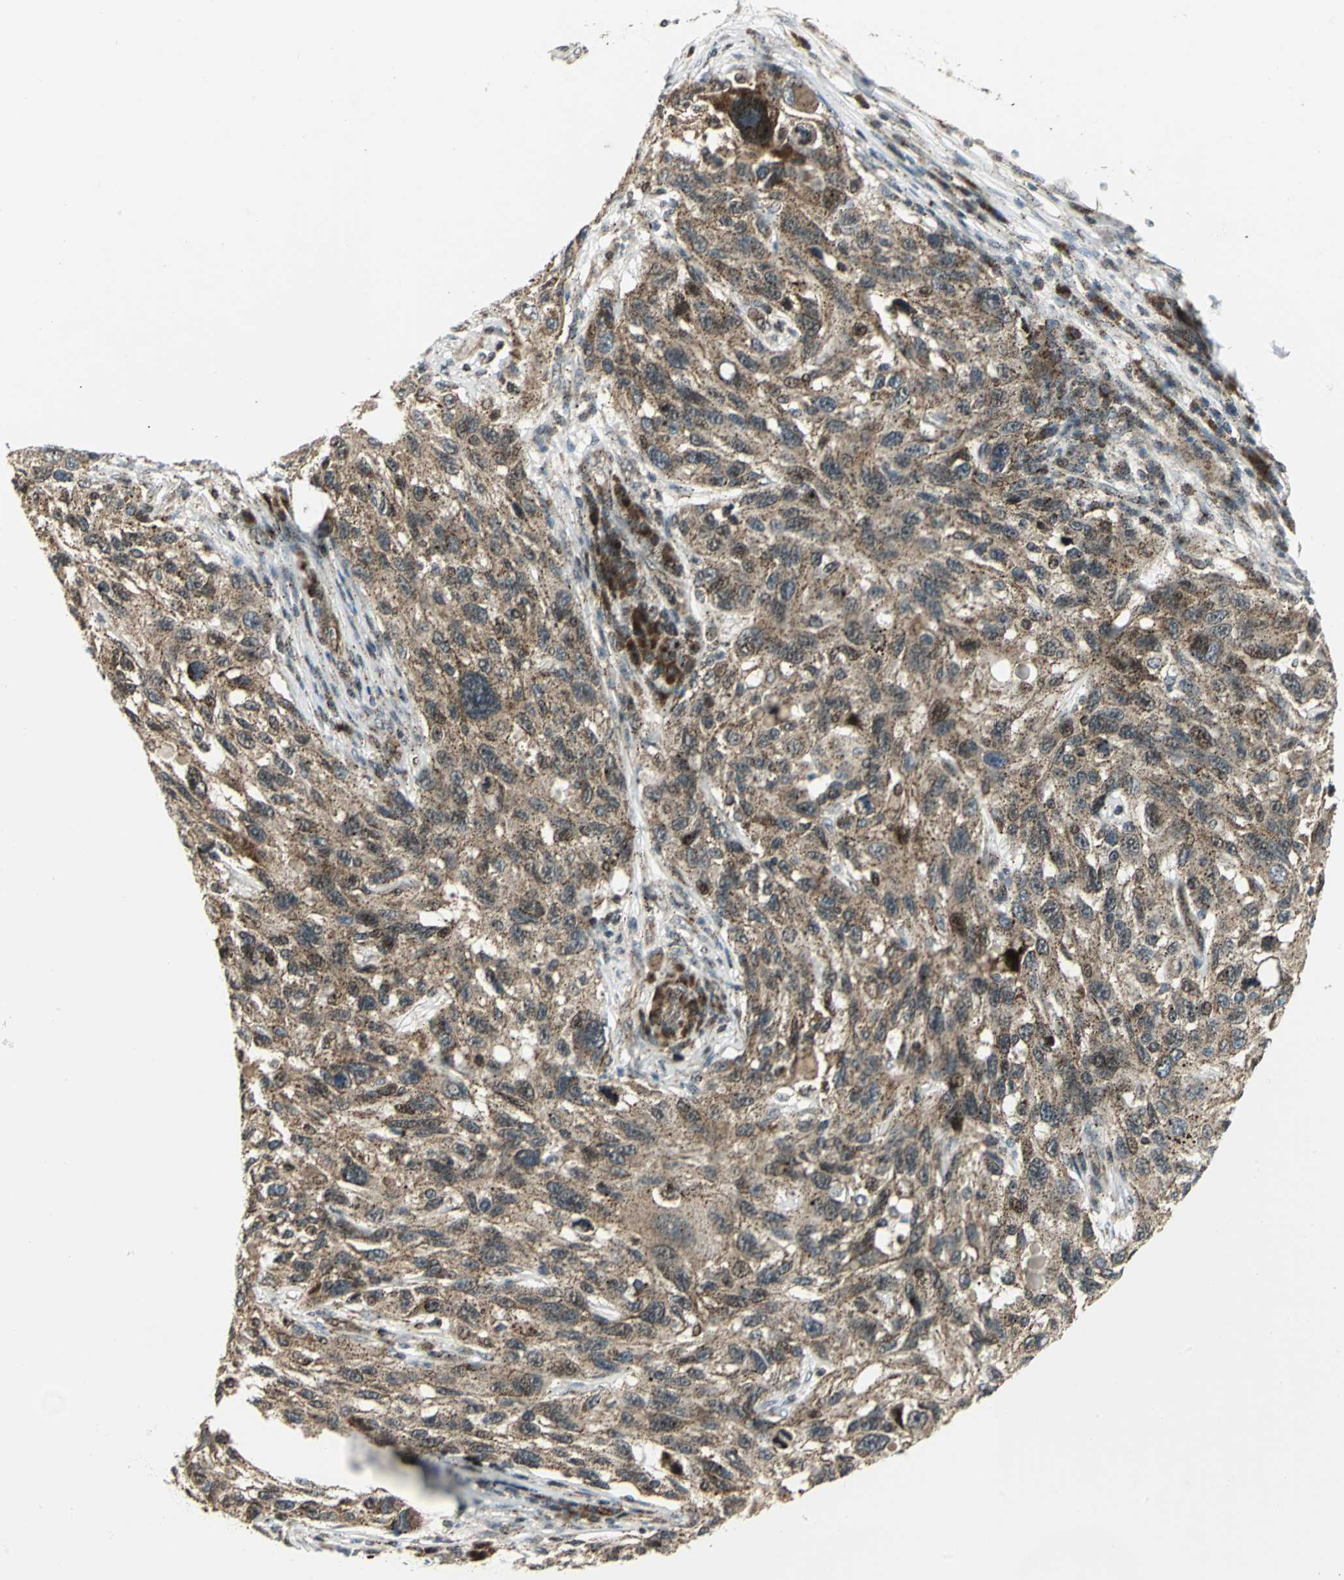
{"staining": {"intensity": "moderate", "quantity": ">75%", "location": "cytoplasmic/membranous"}, "tissue": "melanoma", "cell_type": "Tumor cells", "image_type": "cancer", "snomed": [{"axis": "morphology", "description": "Malignant melanoma, NOS"}, {"axis": "topography", "description": "Skin"}], "caption": "Immunohistochemistry (IHC) (DAB (3,3'-diaminobenzidine)) staining of melanoma reveals moderate cytoplasmic/membranous protein expression in approximately >75% of tumor cells. (DAB IHC with brightfield microscopy, high magnification).", "gene": "ATP6V1A", "patient": {"sex": "male", "age": 53}}